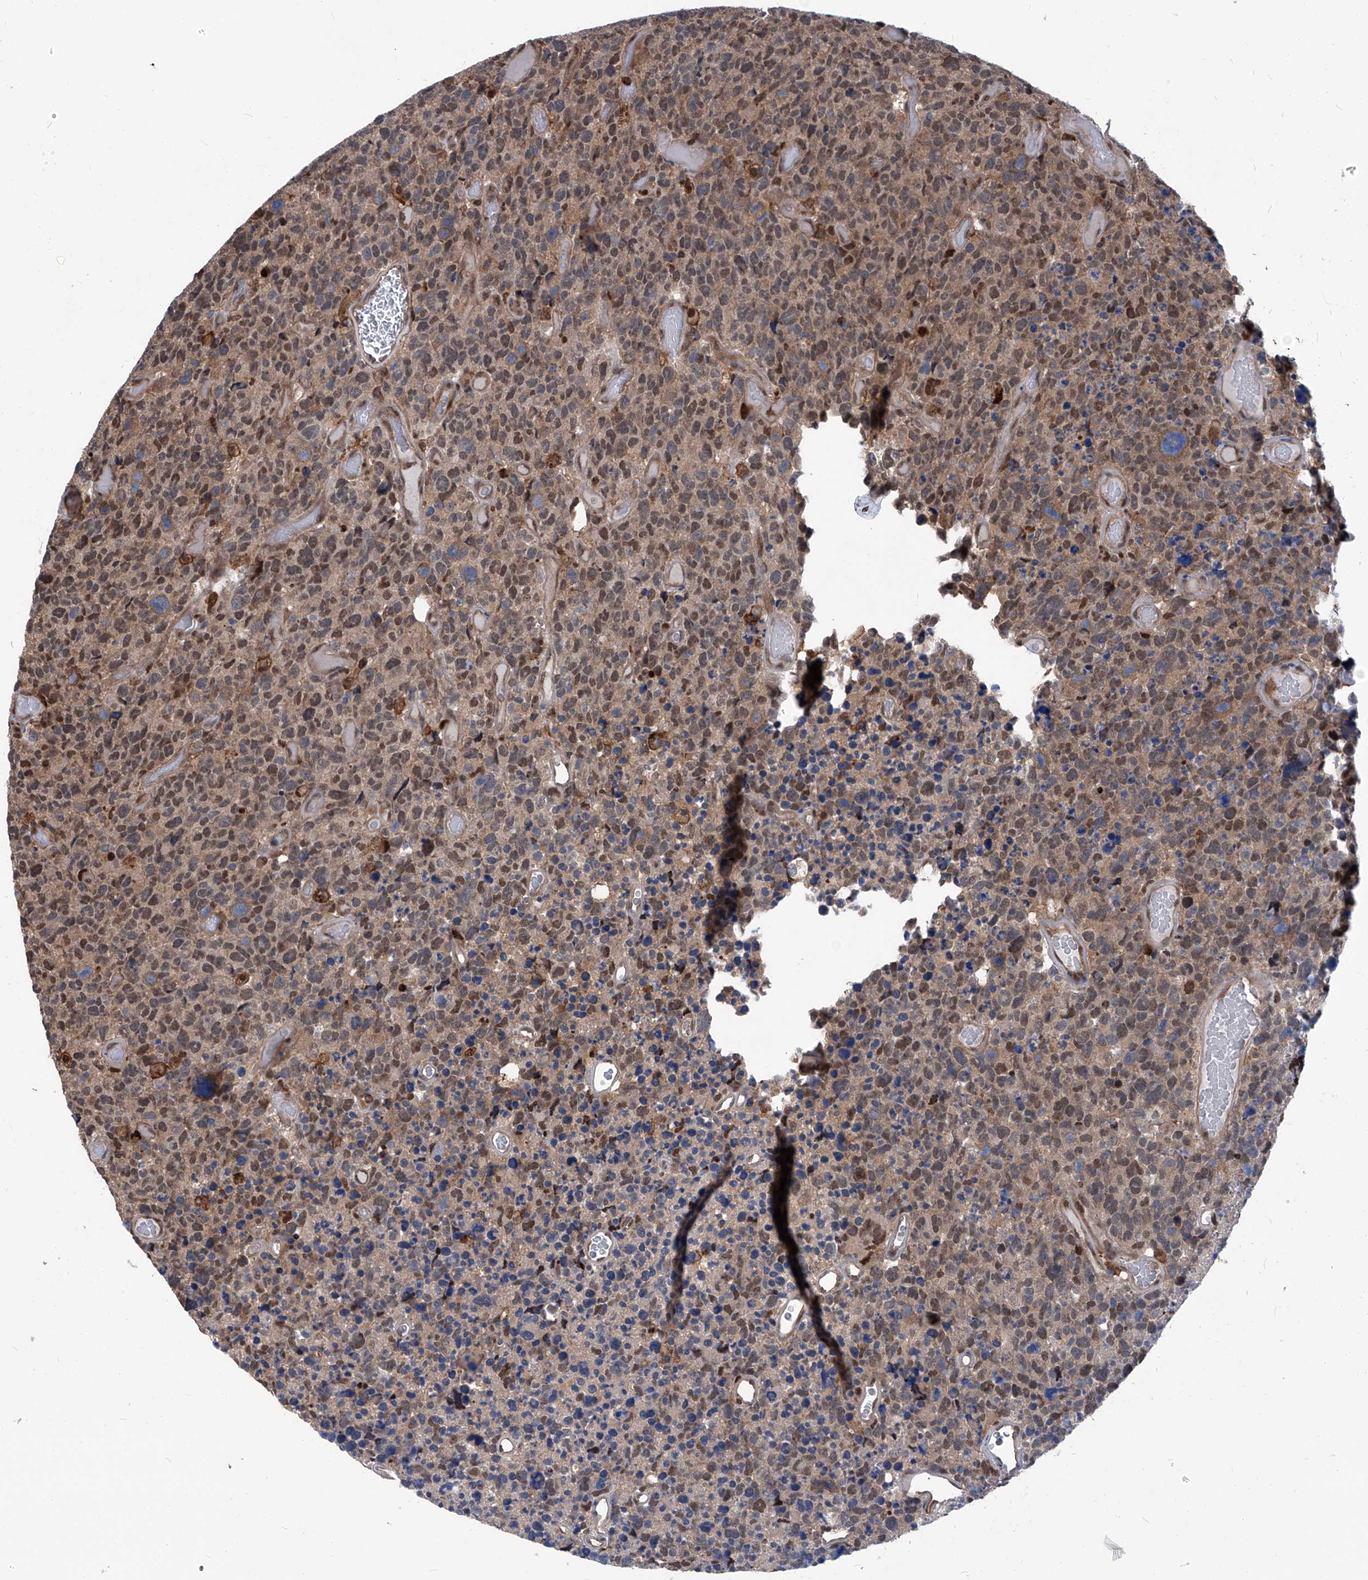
{"staining": {"intensity": "moderate", "quantity": "25%-75%", "location": "nuclear"}, "tissue": "glioma", "cell_type": "Tumor cells", "image_type": "cancer", "snomed": [{"axis": "morphology", "description": "Glioma, malignant, High grade"}, {"axis": "topography", "description": "Brain"}], "caption": "The immunohistochemical stain shows moderate nuclear positivity in tumor cells of glioma tissue.", "gene": "PSMB1", "patient": {"sex": "male", "age": 69}}